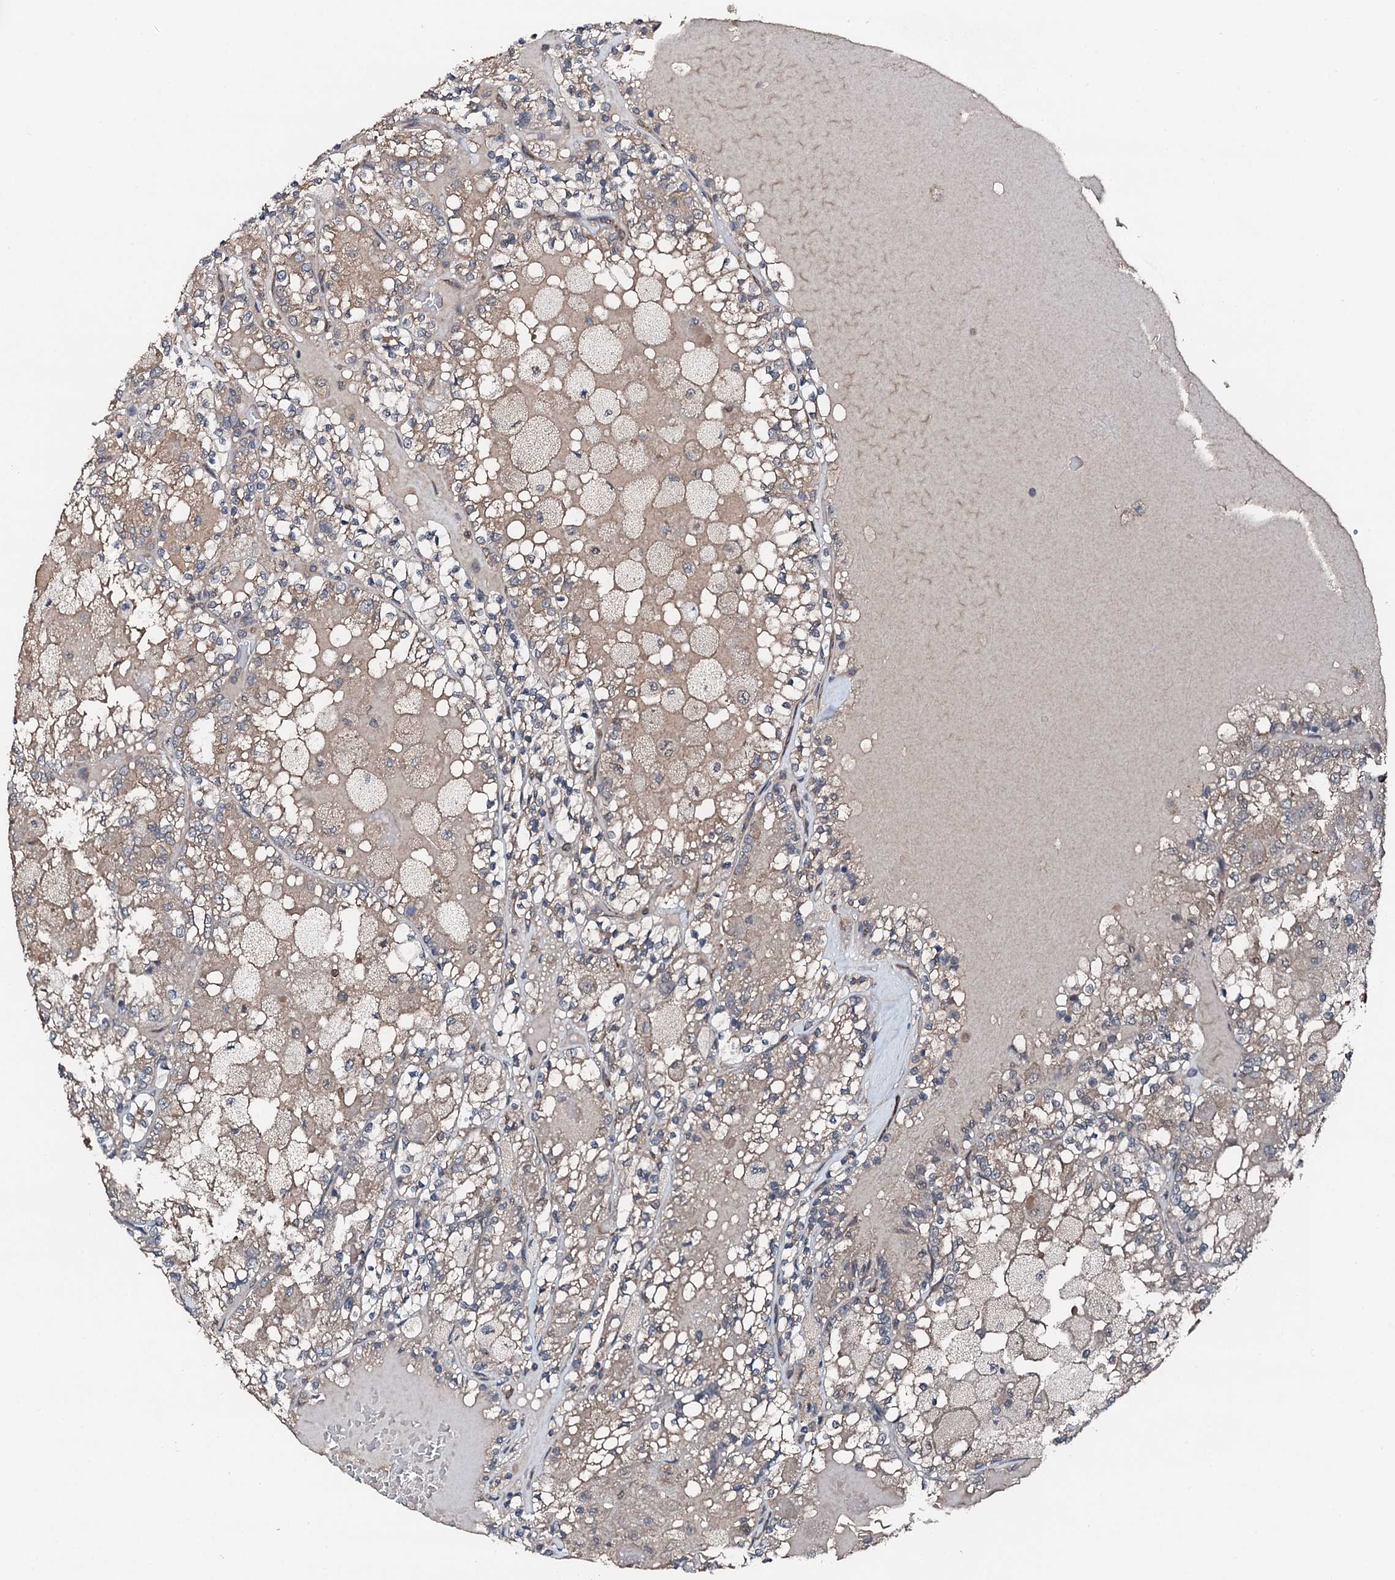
{"staining": {"intensity": "weak", "quantity": "<25%", "location": "cytoplasmic/membranous"}, "tissue": "renal cancer", "cell_type": "Tumor cells", "image_type": "cancer", "snomed": [{"axis": "morphology", "description": "Adenocarcinoma, NOS"}, {"axis": "topography", "description": "Kidney"}], "caption": "Image shows no significant protein positivity in tumor cells of renal cancer.", "gene": "FLYWCH1", "patient": {"sex": "female", "age": 56}}